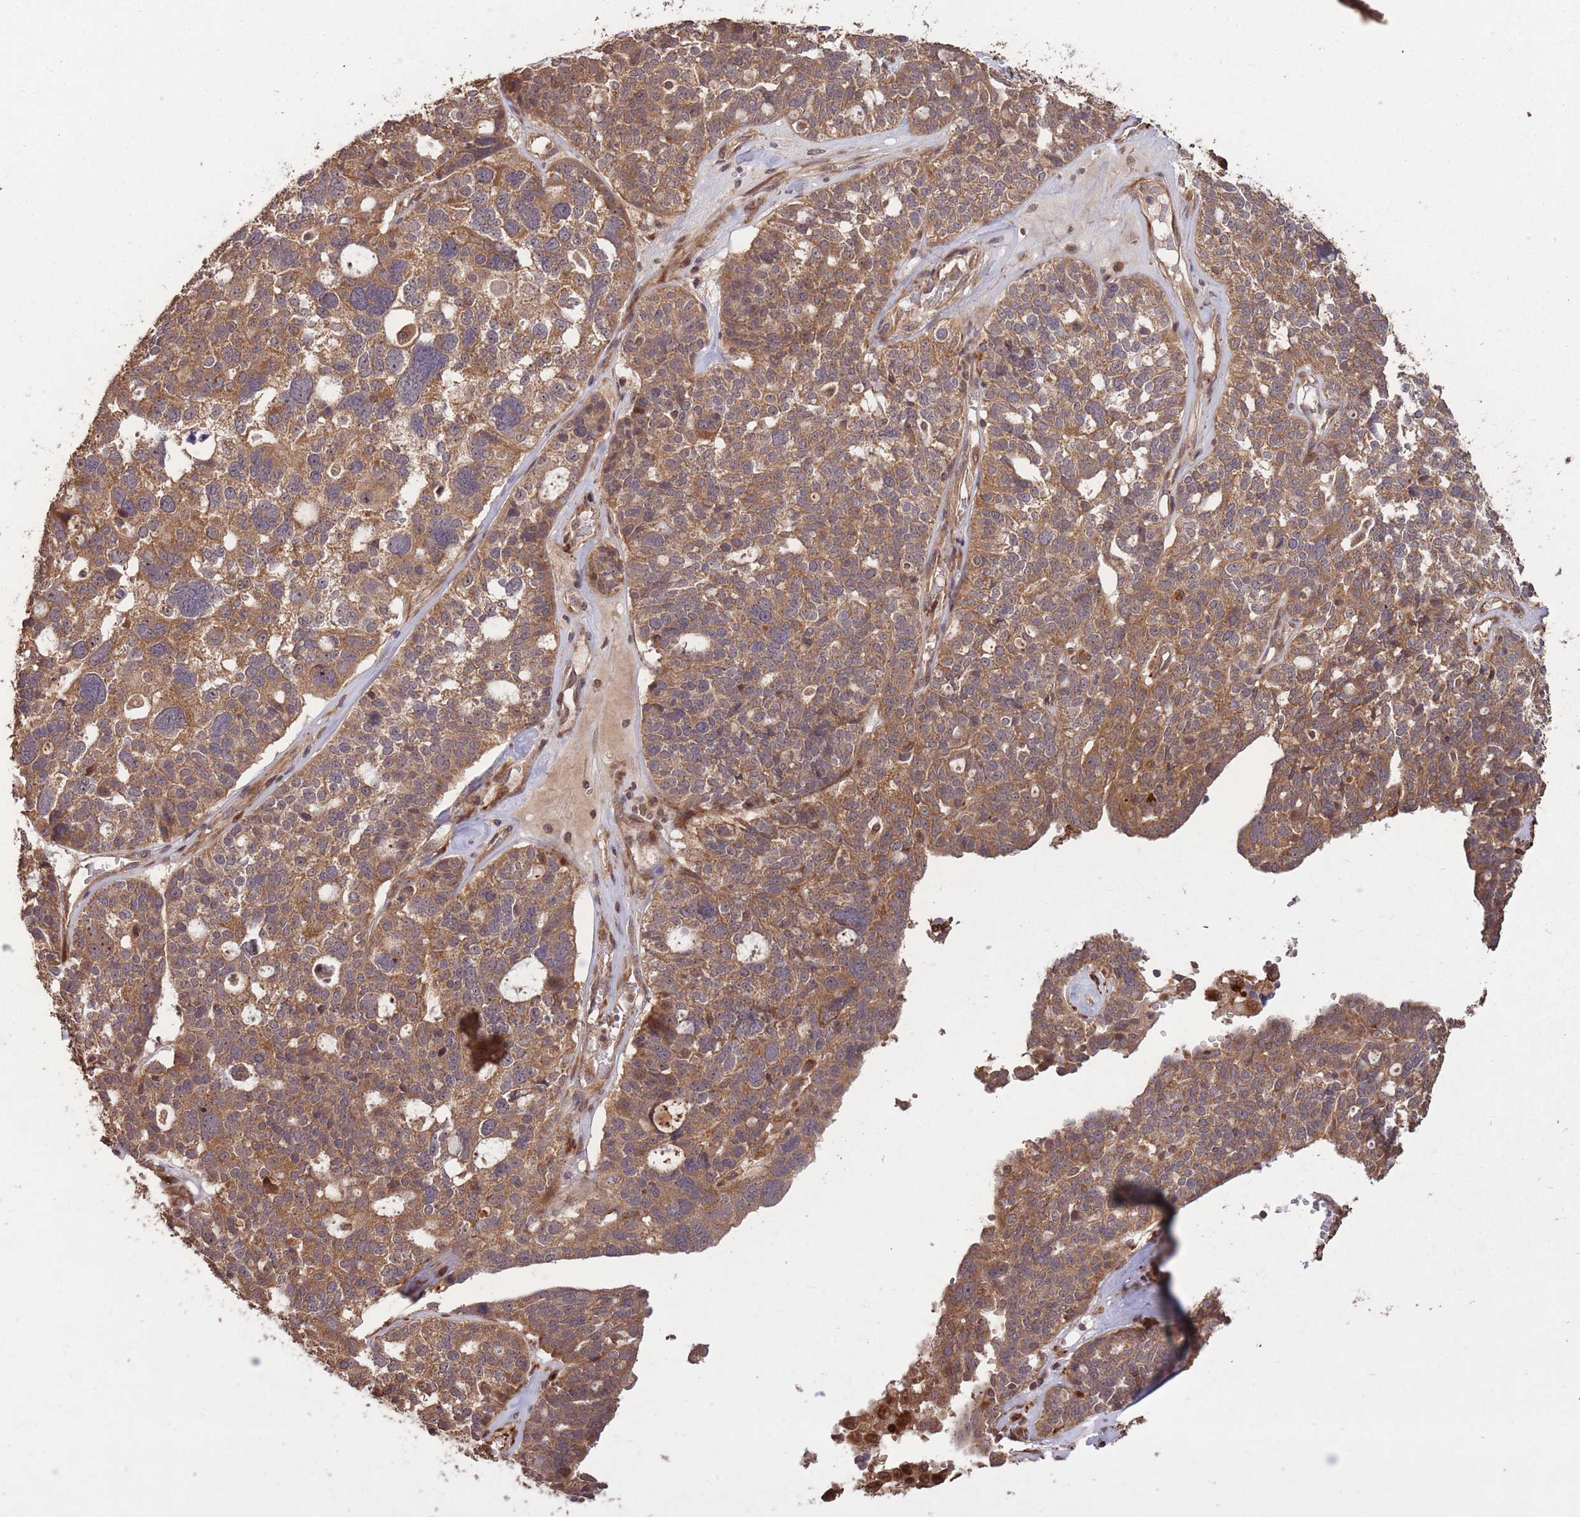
{"staining": {"intensity": "moderate", "quantity": ">75%", "location": "cytoplasmic/membranous"}, "tissue": "ovarian cancer", "cell_type": "Tumor cells", "image_type": "cancer", "snomed": [{"axis": "morphology", "description": "Cystadenocarcinoma, serous, NOS"}, {"axis": "topography", "description": "Ovary"}], "caption": "Ovarian cancer stained for a protein displays moderate cytoplasmic/membranous positivity in tumor cells. (DAB (3,3'-diaminobenzidine) IHC, brown staining for protein, blue staining for nuclei).", "gene": "ERBB3", "patient": {"sex": "female", "age": 59}}